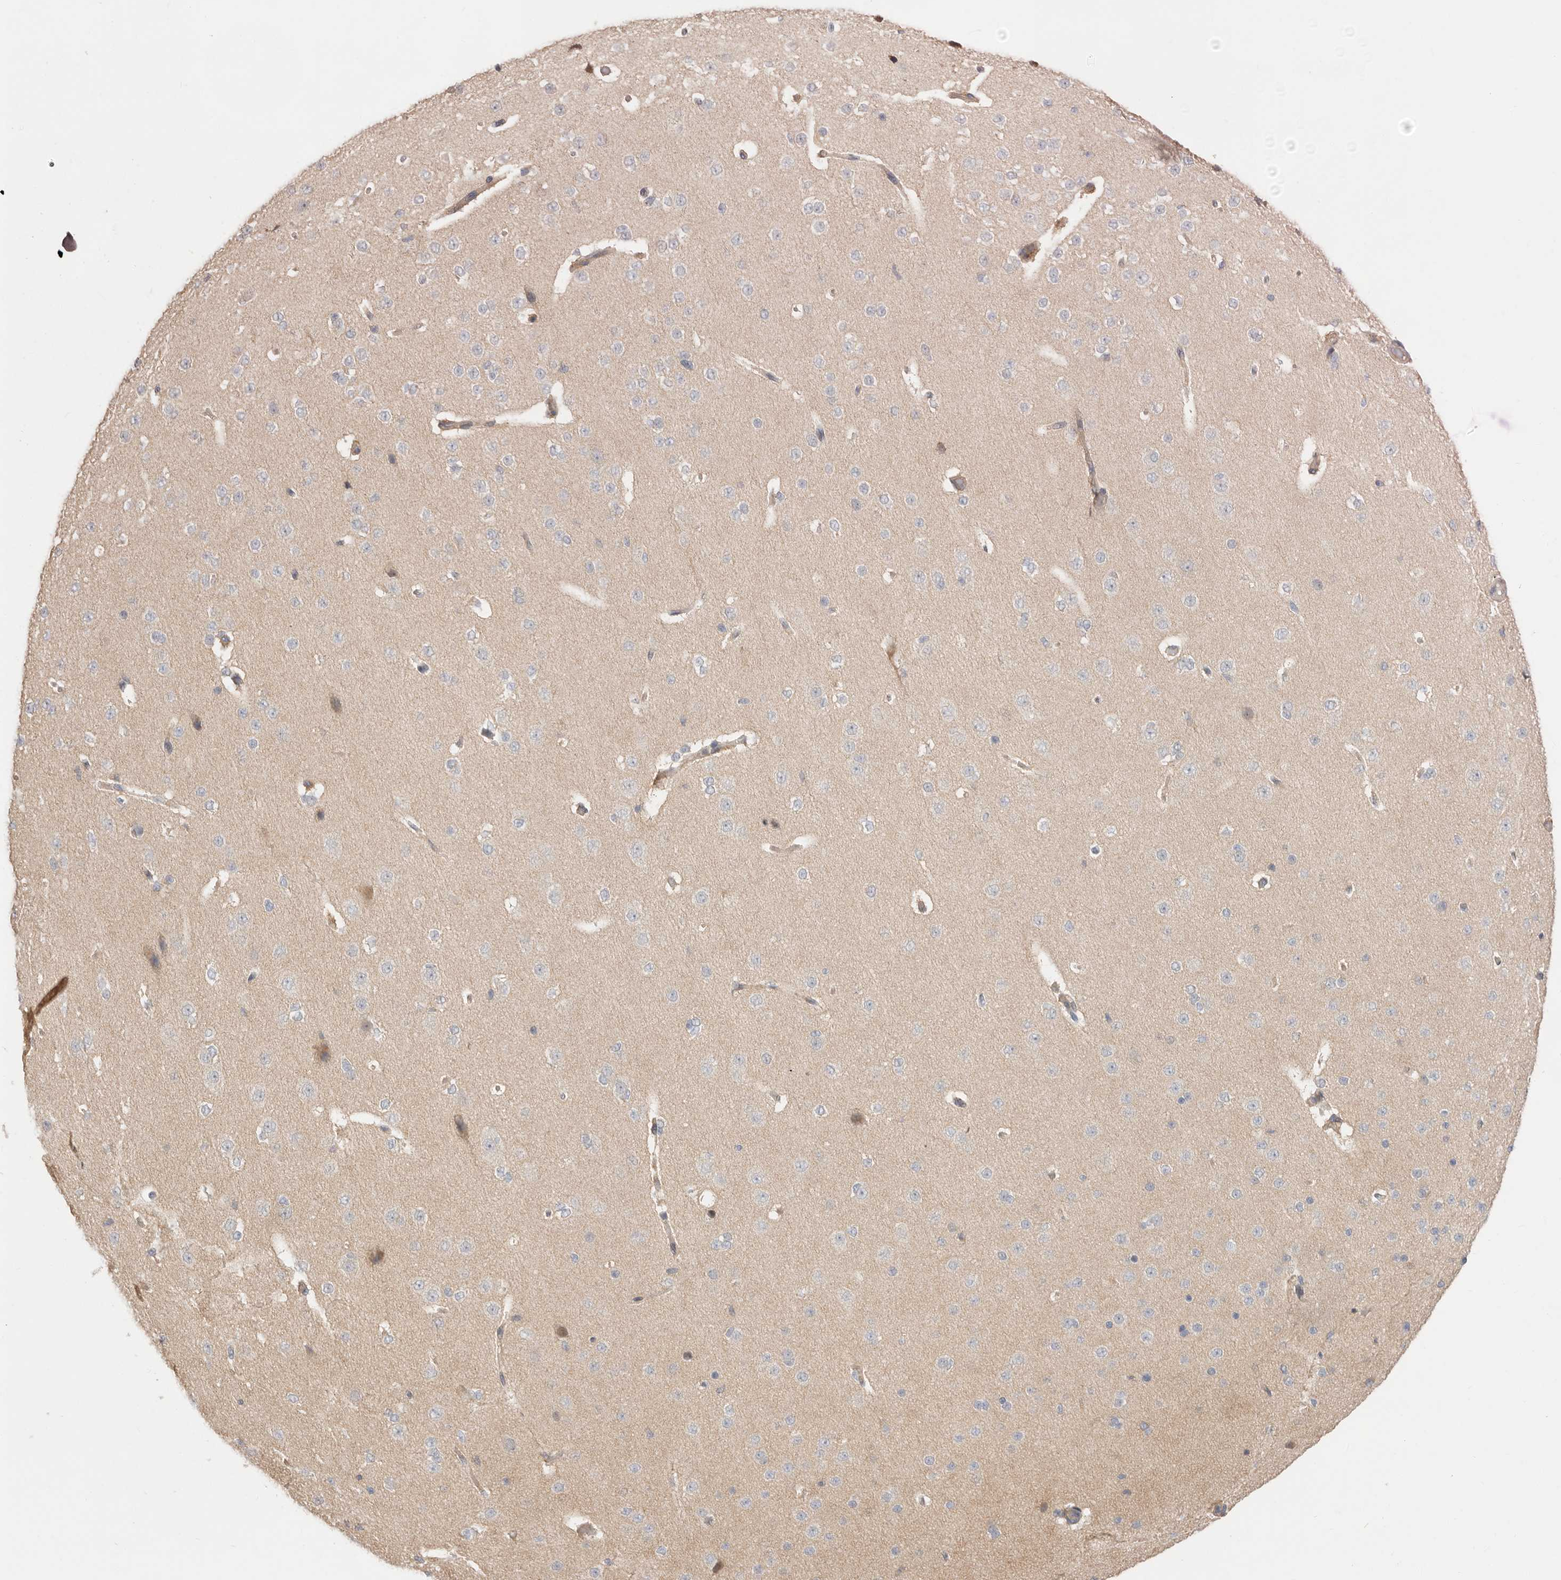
{"staining": {"intensity": "weak", "quantity": "<25%", "location": "cytoplasmic/membranous"}, "tissue": "cerebral cortex", "cell_type": "Endothelial cells", "image_type": "normal", "snomed": [{"axis": "morphology", "description": "Normal tissue, NOS"}, {"axis": "morphology", "description": "Developmental malformation"}, {"axis": "topography", "description": "Cerebral cortex"}], "caption": "High power microscopy micrograph of an IHC image of unremarkable cerebral cortex, revealing no significant expression in endothelial cells.", "gene": "USH1C", "patient": {"sex": "female", "age": 30}}